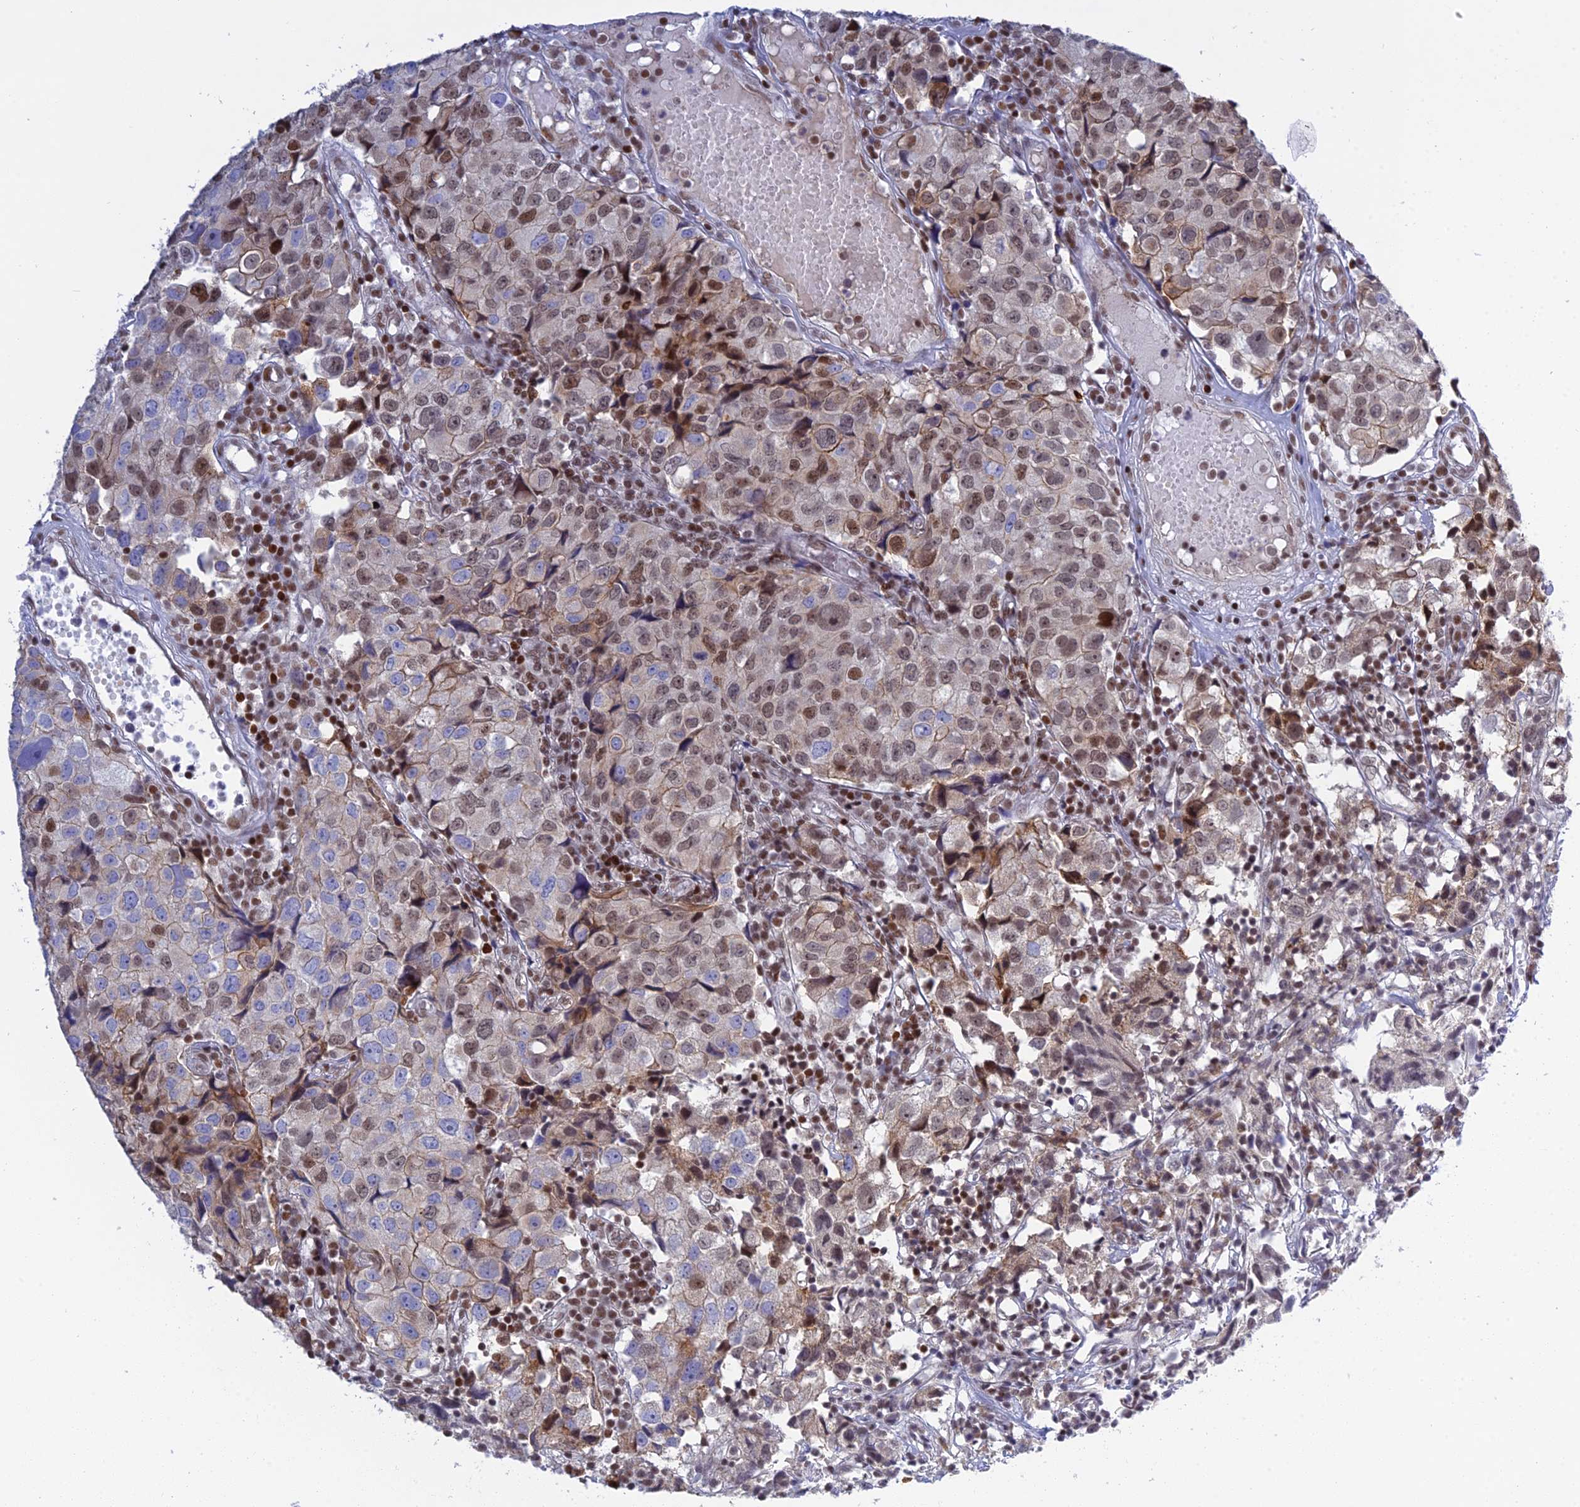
{"staining": {"intensity": "moderate", "quantity": "25%-75%", "location": "nuclear"}, "tissue": "urothelial cancer", "cell_type": "Tumor cells", "image_type": "cancer", "snomed": [{"axis": "morphology", "description": "Urothelial carcinoma, High grade"}, {"axis": "topography", "description": "Urinary bladder"}], "caption": "This is an image of immunohistochemistry staining of high-grade urothelial carcinoma, which shows moderate expression in the nuclear of tumor cells.", "gene": "TCEA1", "patient": {"sex": "female", "age": 75}}